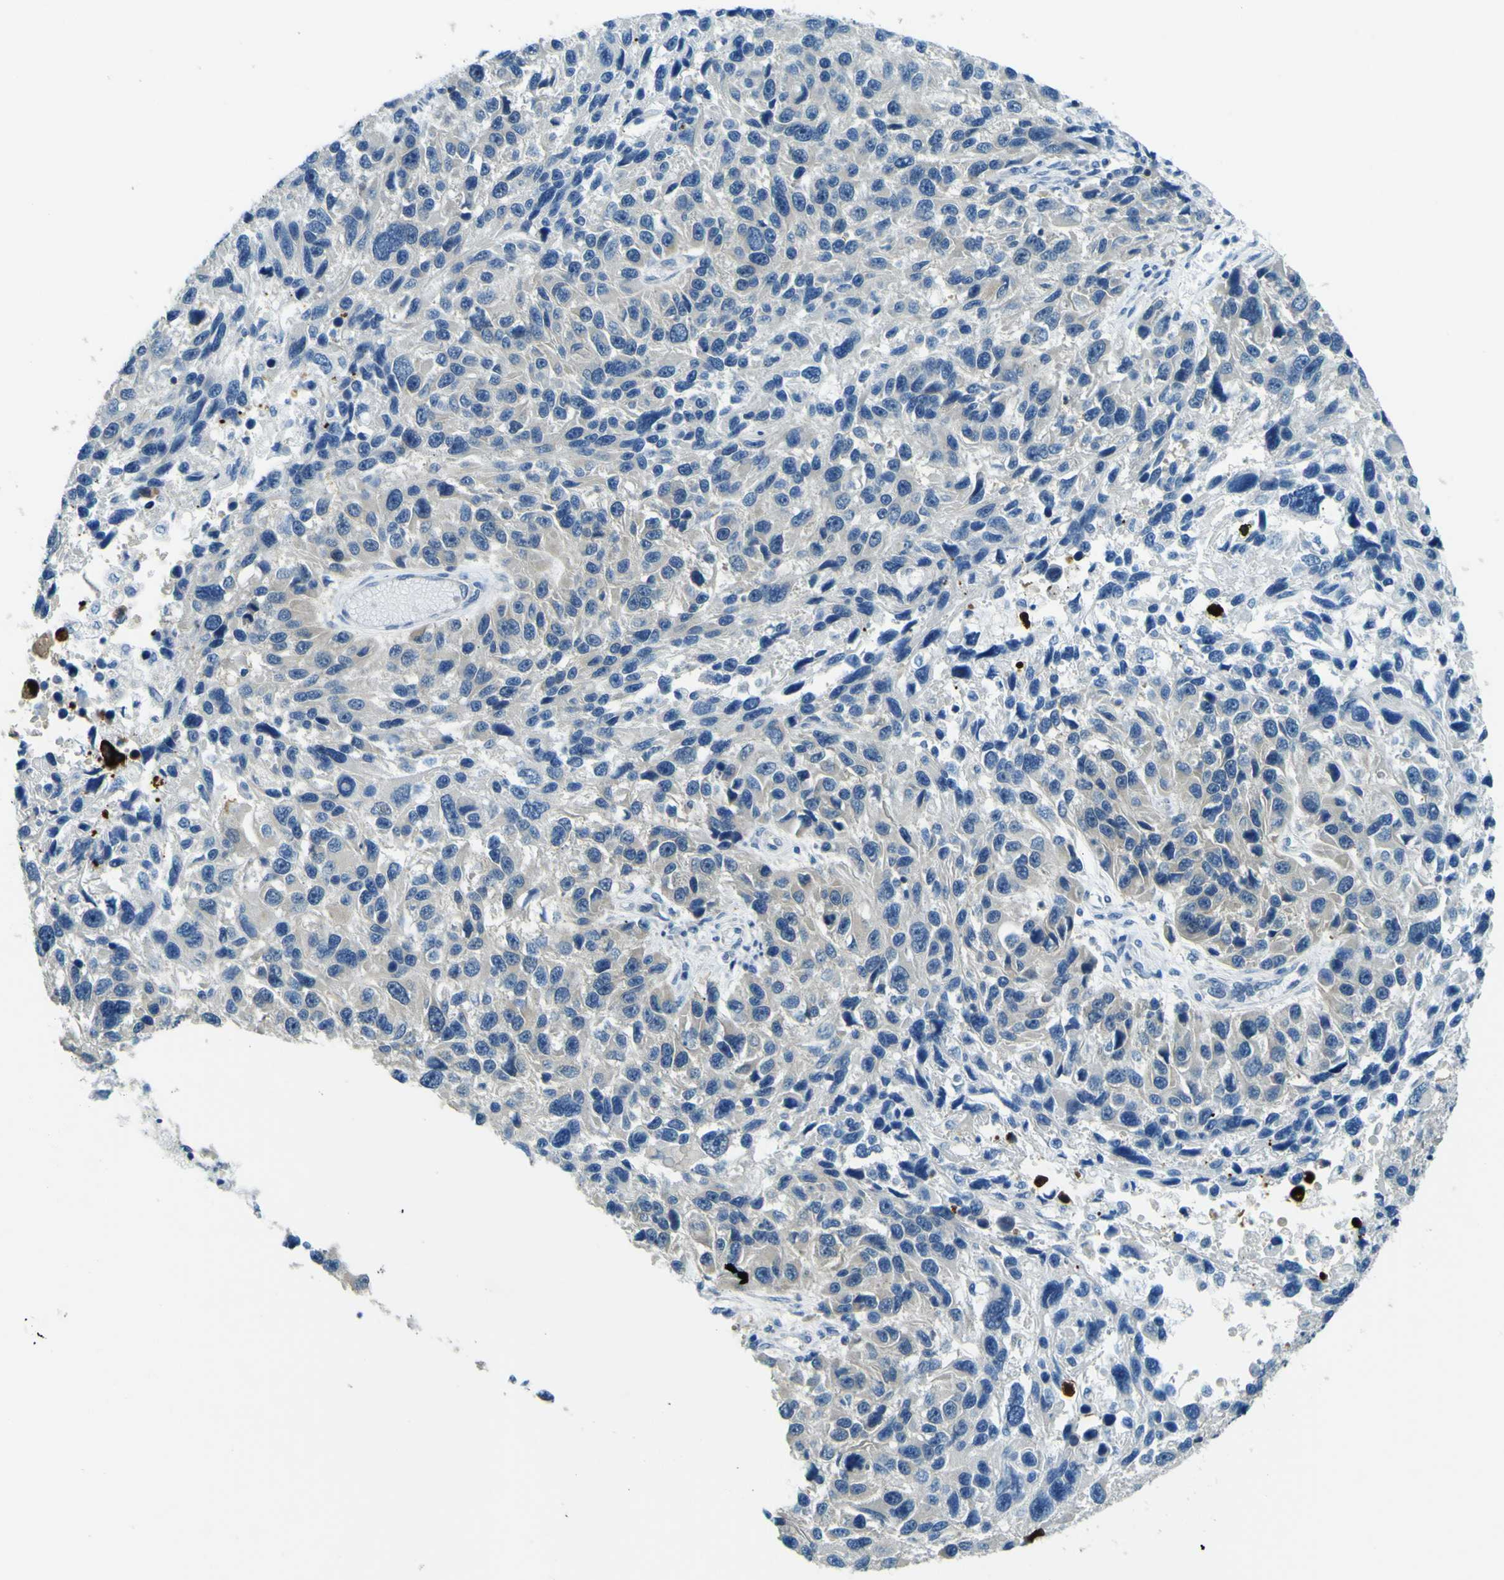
{"staining": {"intensity": "negative", "quantity": "none", "location": "none"}, "tissue": "melanoma", "cell_type": "Tumor cells", "image_type": "cancer", "snomed": [{"axis": "morphology", "description": "Malignant melanoma, NOS"}, {"axis": "topography", "description": "Skin"}], "caption": "An immunohistochemistry photomicrograph of malignant melanoma is shown. There is no staining in tumor cells of malignant melanoma.", "gene": "SORCS1", "patient": {"sex": "male", "age": 53}}